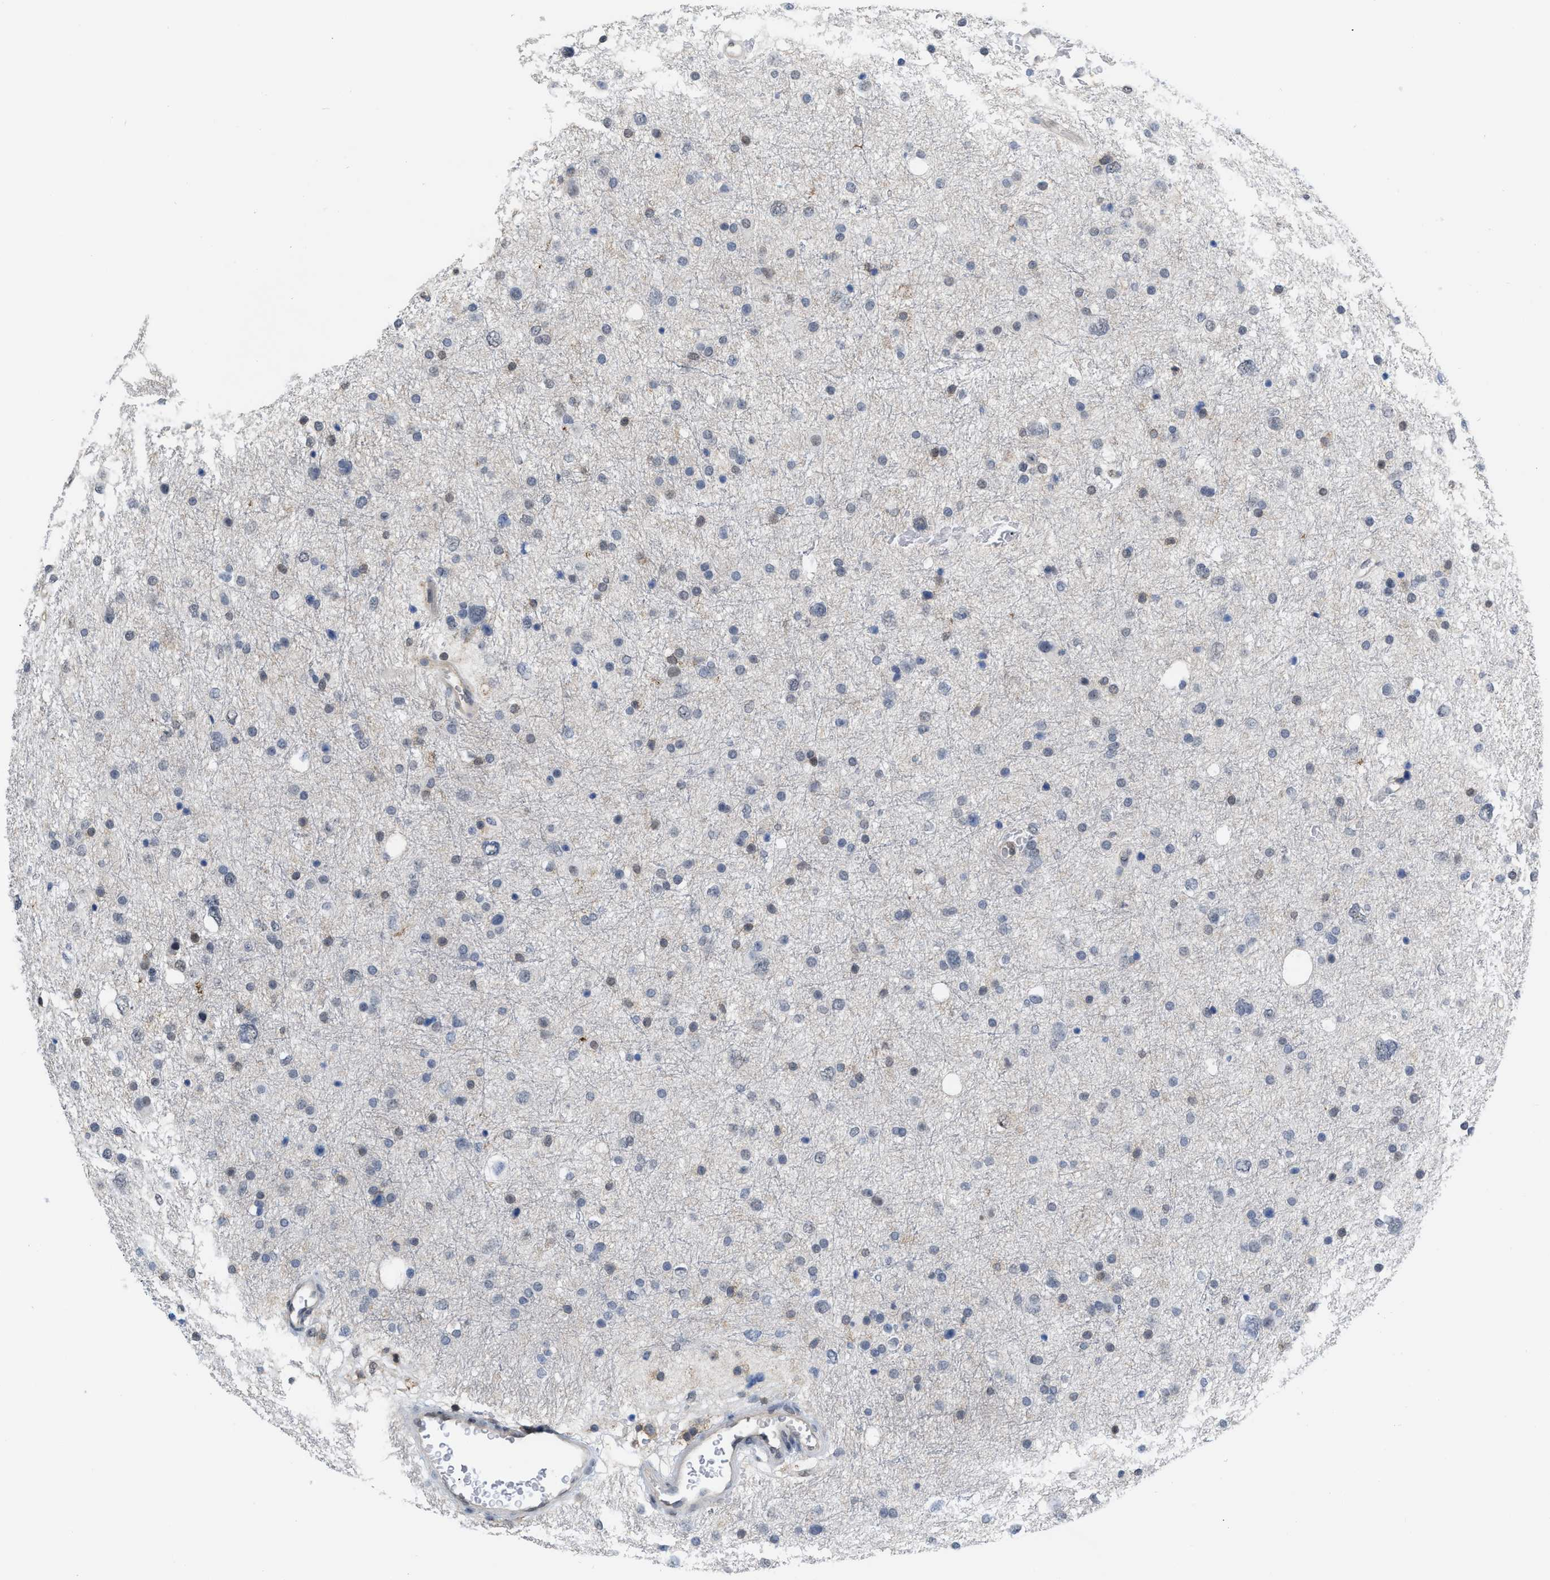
{"staining": {"intensity": "weak", "quantity": "25%-75%", "location": "nuclear"}, "tissue": "glioma", "cell_type": "Tumor cells", "image_type": "cancer", "snomed": [{"axis": "morphology", "description": "Glioma, malignant, Low grade"}, {"axis": "topography", "description": "Brain"}], "caption": "This photomicrograph displays immunohistochemistry staining of human low-grade glioma (malignant), with low weak nuclear staining in approximately 25%-75% of tumor cells.", "gene": "BAIAP2L1", "patient": {"sex": "female", "age": 37}}